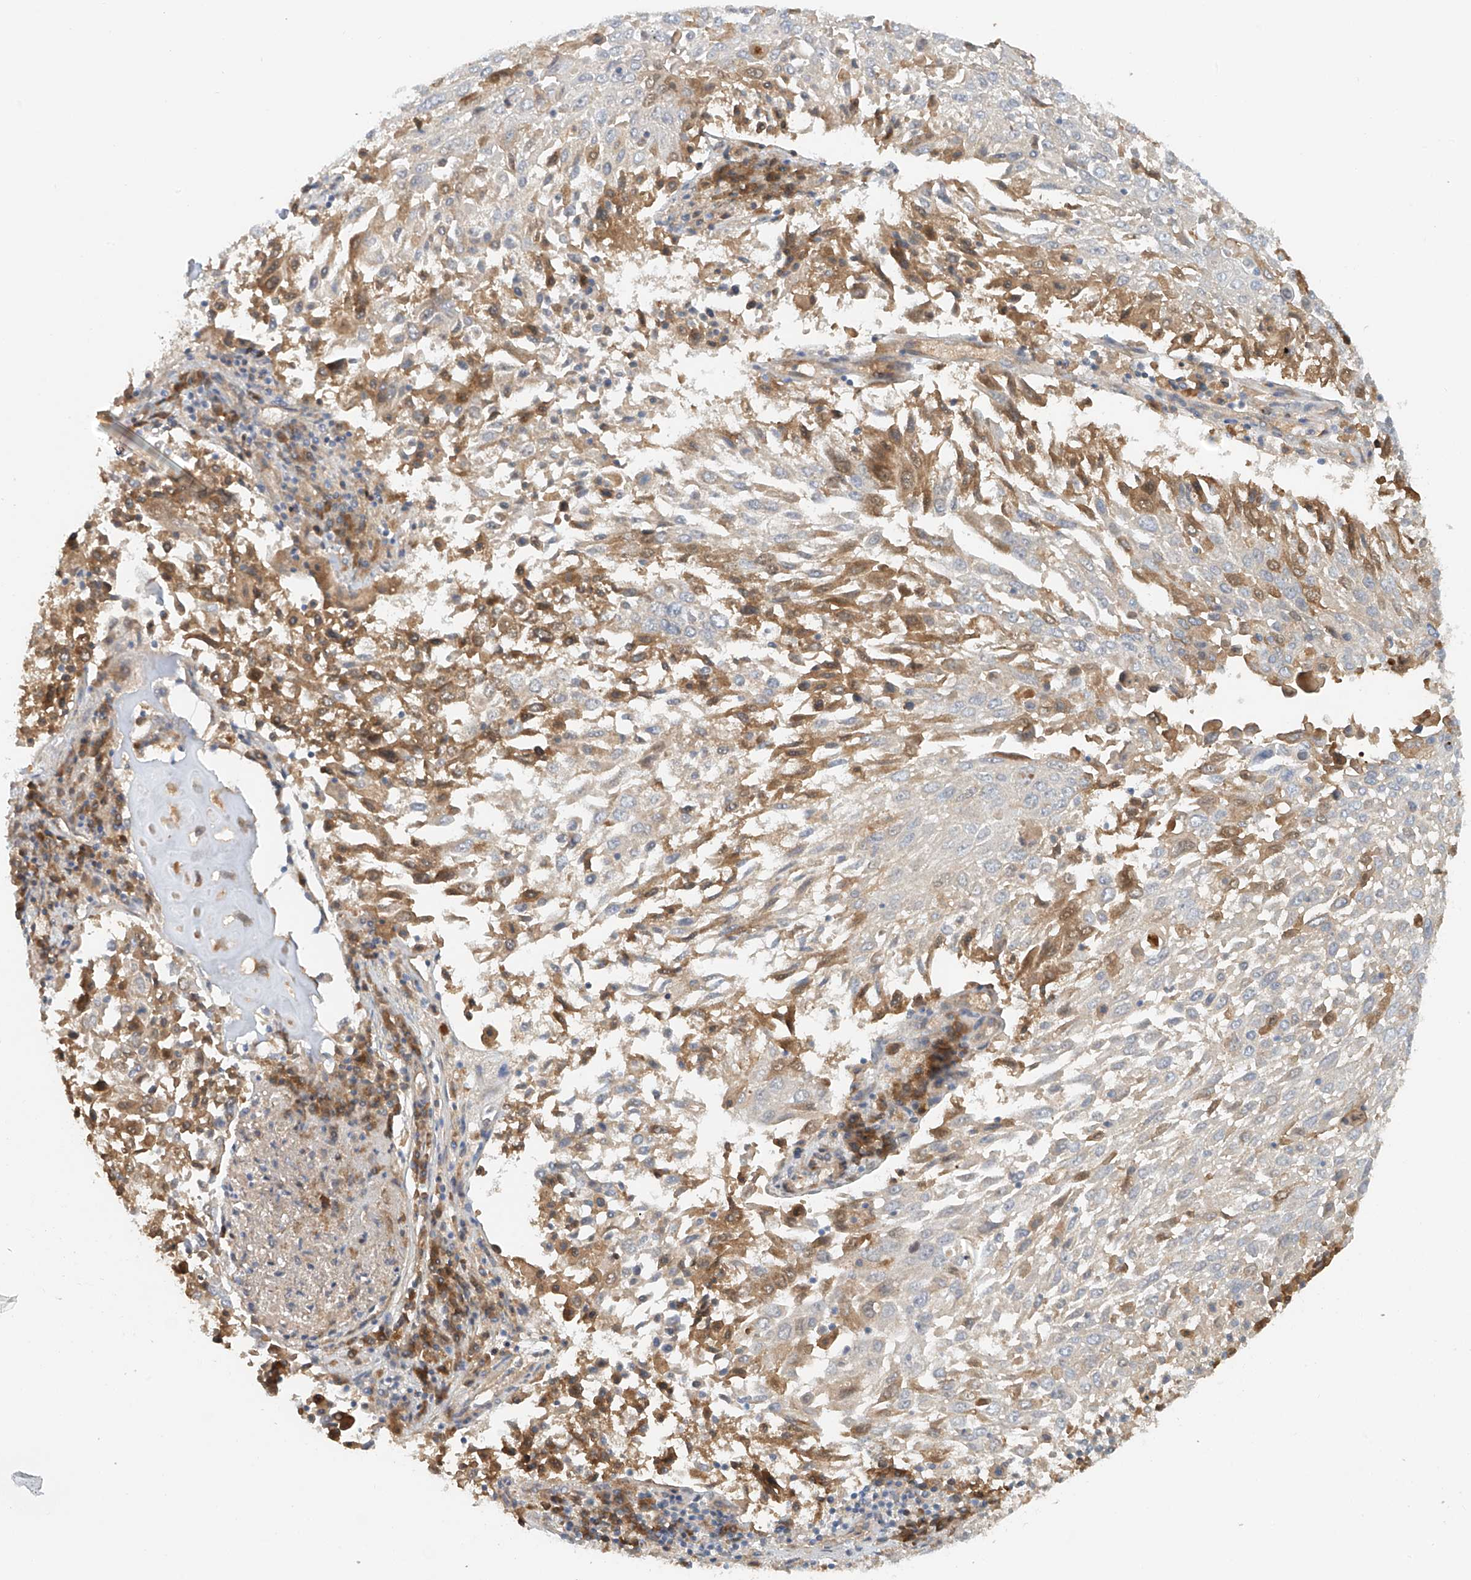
{"staining": {"intensity": "negative", "quantity": "none", "location": "none"}, "tissue": "lung cancer", "cell_type": "Tumor cells", "image_type": "cancer", "snomed": [{"axis": "morphology", "description": "Squamous cell carcinoma, NOS"}, {"axis": "topography", "description": "Lung"}], "caption": "Lung cancer was stained to show a protein in brown. There is no significant expression in tumor cells. The staining is performed using DAB (3,3'-diaminobenzidine) brown chromogen with nuclei counter-stained in using hematoxylin.", "gene": "LYRM9", "patient": {"sex": "male", "age": 65}}